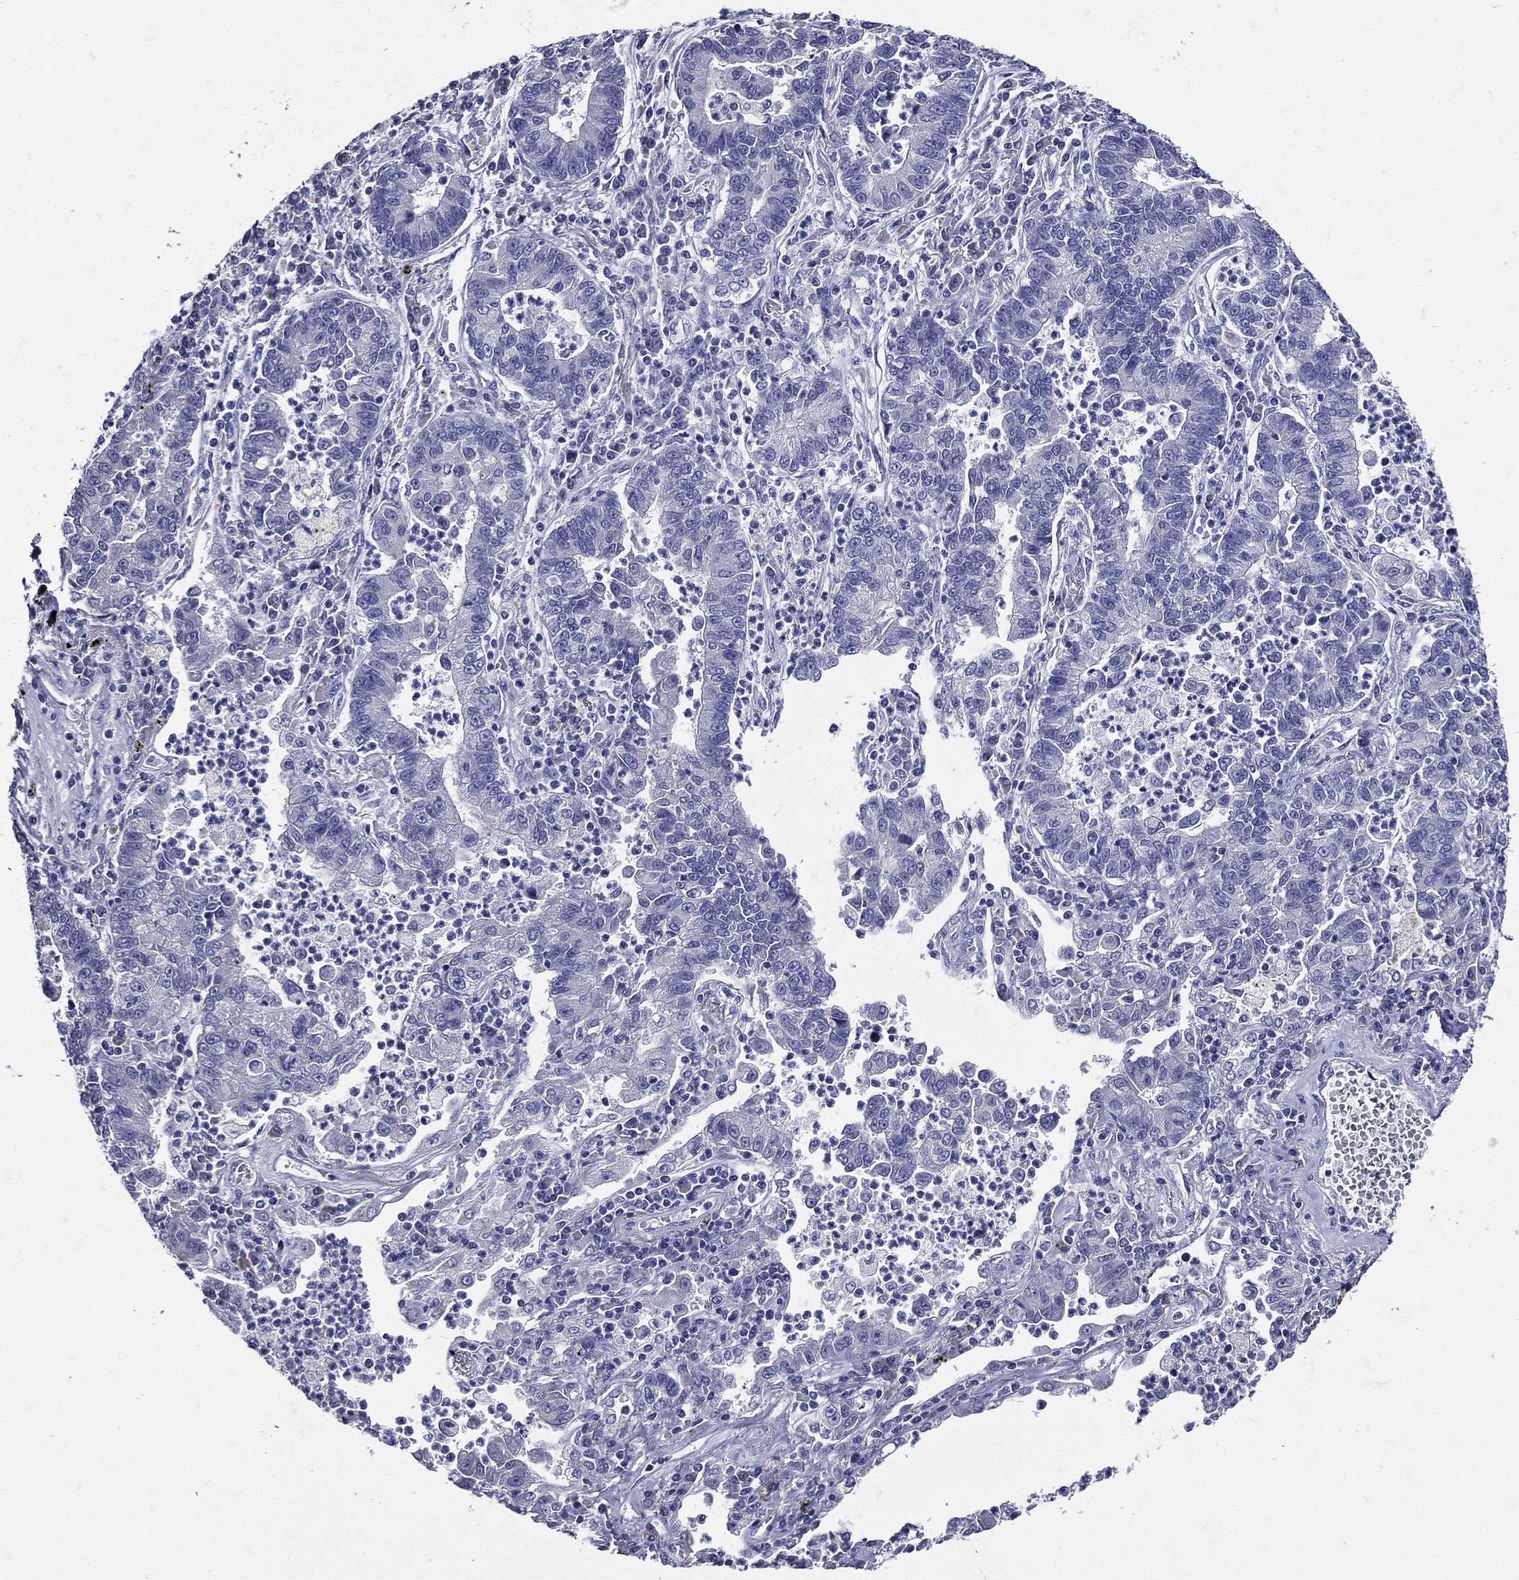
{"staining": {"intensity": "negative", "quantity": "none", "location": "none"}, "tissue": "lung cancer", "cell_type": "Tumor cells", "image_type": "cancer", "snomed": [{"axis": "morphology", "description": "Adenocarcinoma, NOS"}, {"axis": "topography", "description": "Lung"}], "caption": "A photomicrograph of lung cancer (adenocarcinoma) stained for a protein displays no brown staining in tumor cells. Nuclei are stained in blue.", "gene": "TGM1", "patient": {"sex": "female", "age": 57}}